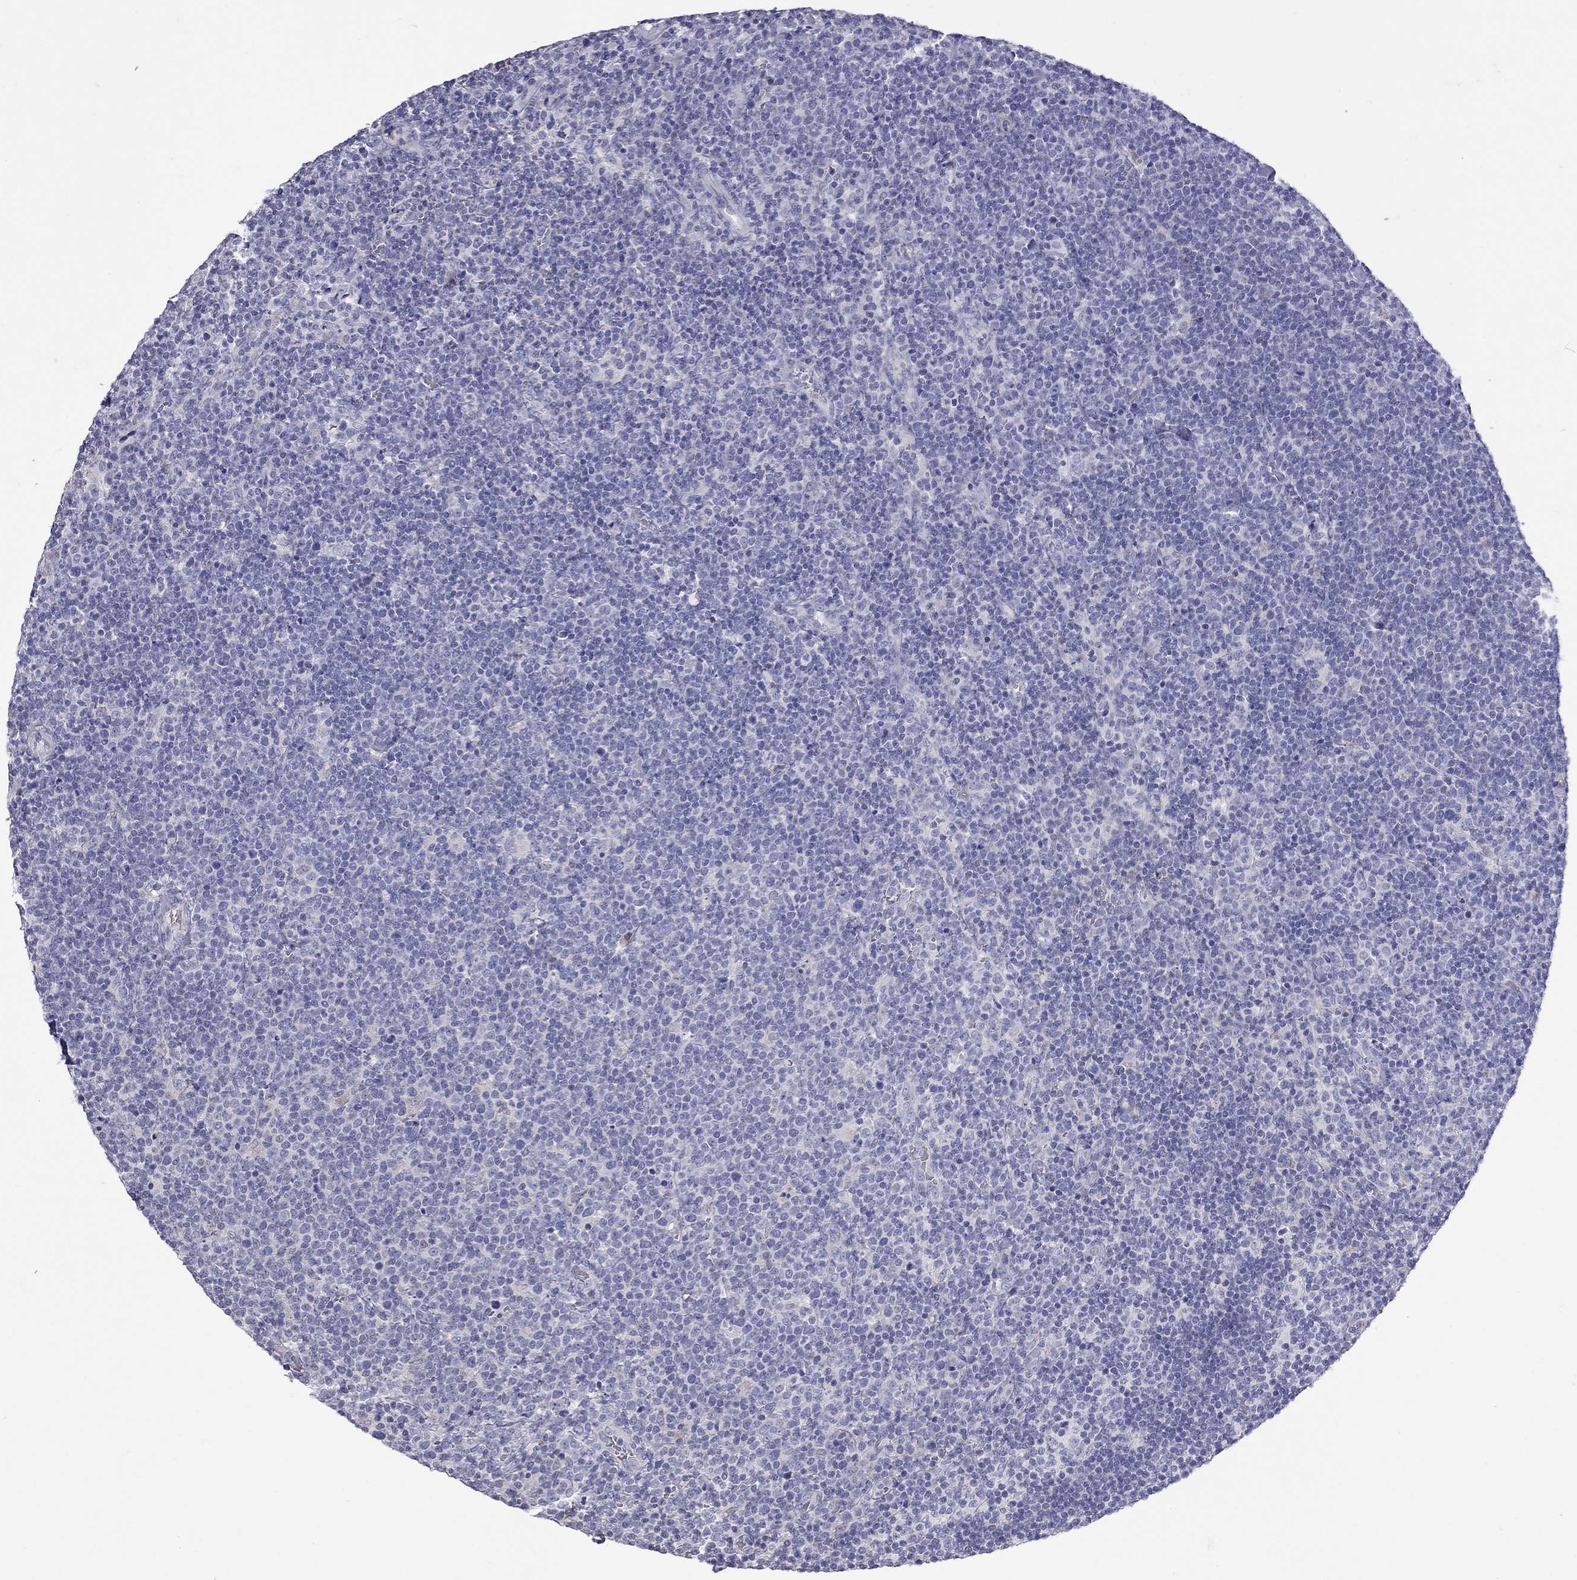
{"staining": {"intensity": "negative", "quantity": "none", "location": "none"}, "tissue": "lymphoma", "cell_type": "Tumor cells", "image_type": "cancer", "snomed": [{"axis": "morphology", "description": "Malignant lymphoma, non-Hodgkin's type, High grade"}, {"axis": "topography", "description": "Lymph node"}], "caption": "This is a photomicrograph of IHC staining of lymphoma, which shows no expression in tumor cells. (Stains: DAB (3,3'-diaminobenzidine) immunohistochemistry with hematoxylin counter stain, Microscopy: brightfield microscopy at high magnification).", "gene": "MUC16", "patient": {"sex": "male", "age": 61}}